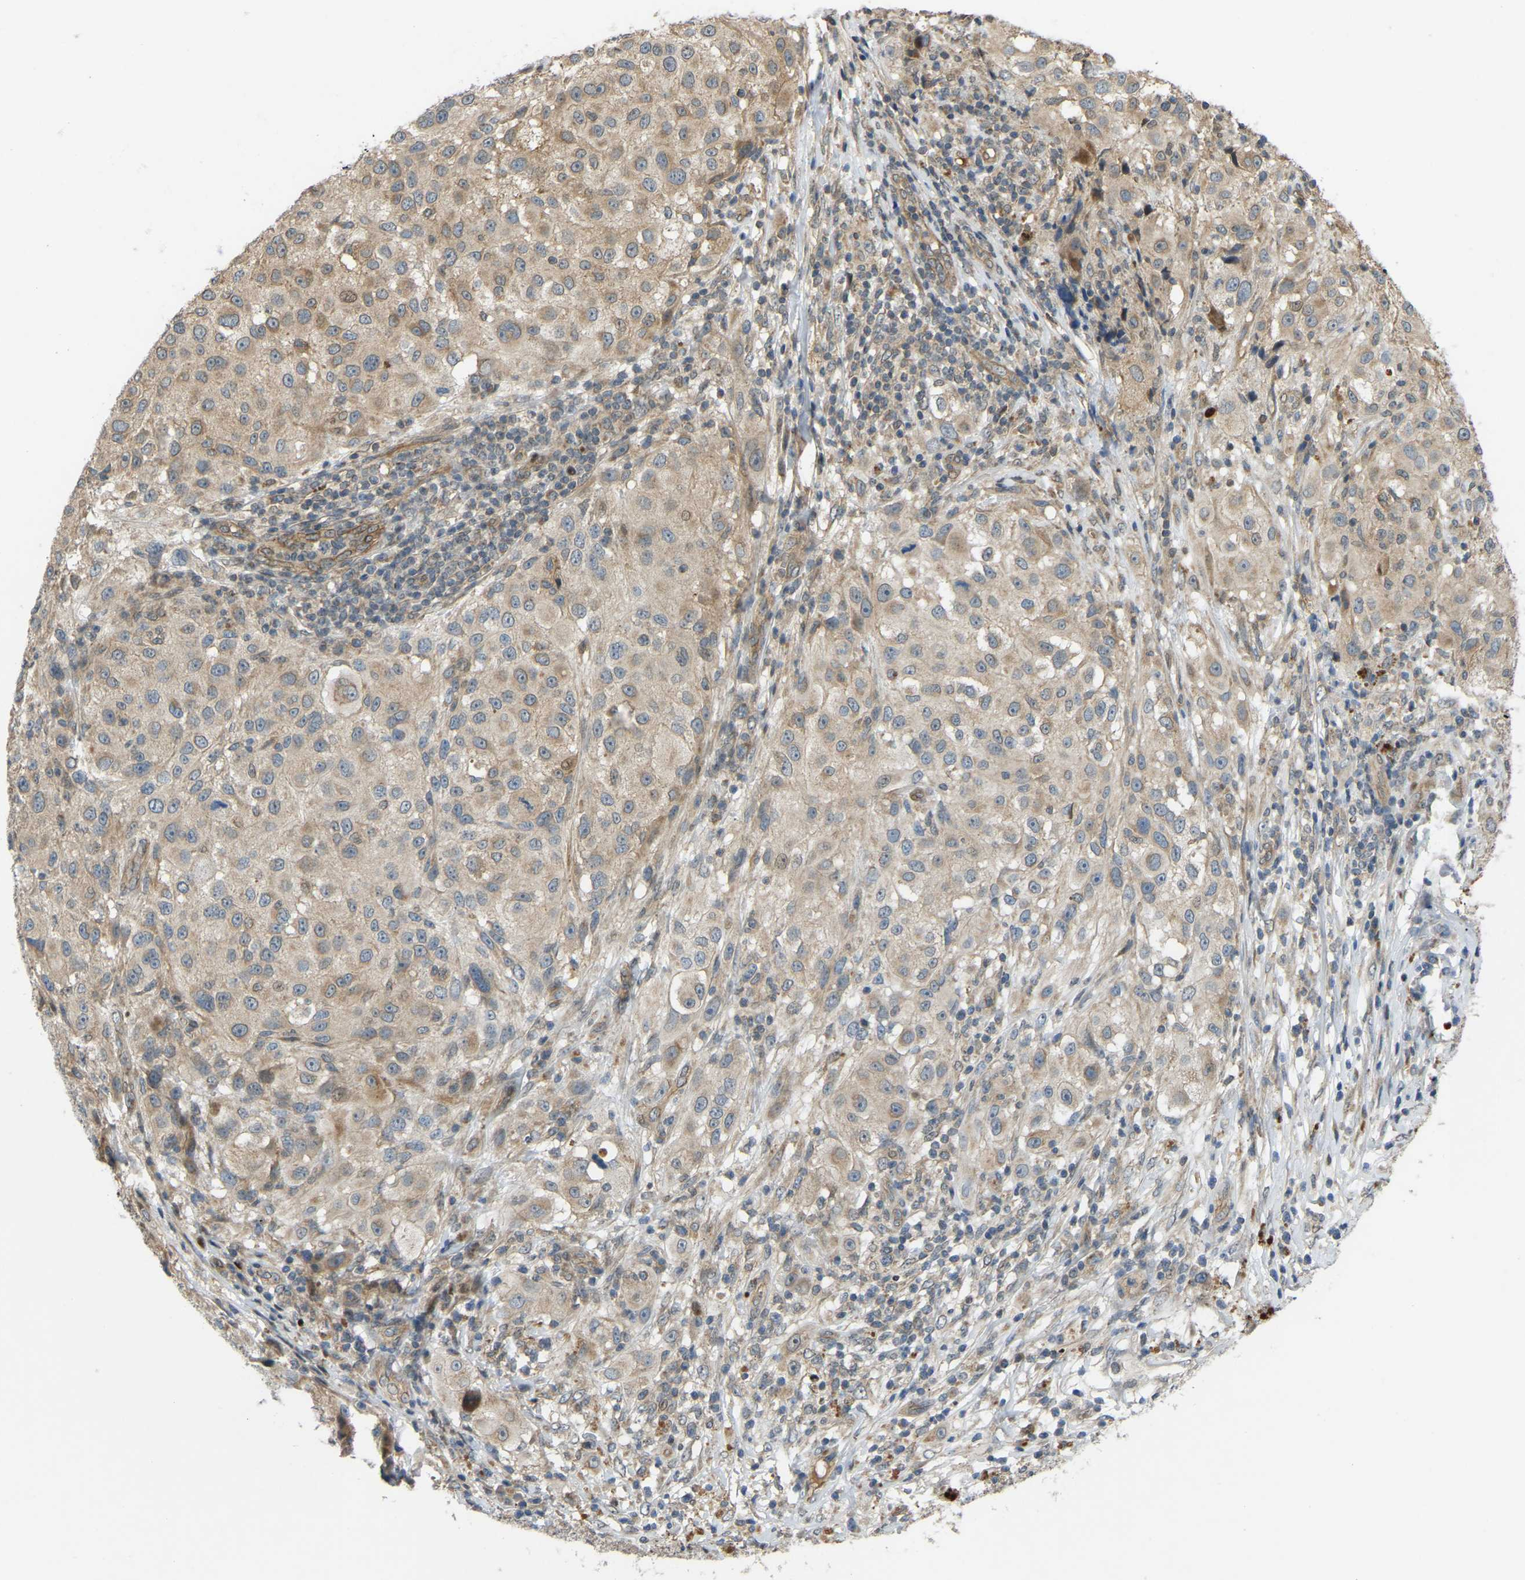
{"staining": {"intensity": "moderate", "quantity": "25%-75%", "location": "cytoplasmic/membranous"}, "tissue": "melanoma", "cell_type": "Tumor cells", "image_type": "cancer", "snomed": [{"axis": "morphology", "description": "Necrosis, NOS"}, {"axis": "morphology", "description": "Malignant melanoma, NOS"}, {"axis": "topography", "description": "Skin"}], "caption": "Melanoma stained with a brown dye exhibits moderate cytoplasmic/membranous positive positivity in approximately 25%-75% of tumor cells.", "gene": "C21orf91", "patient": {"sex": "female", "age": 87}}